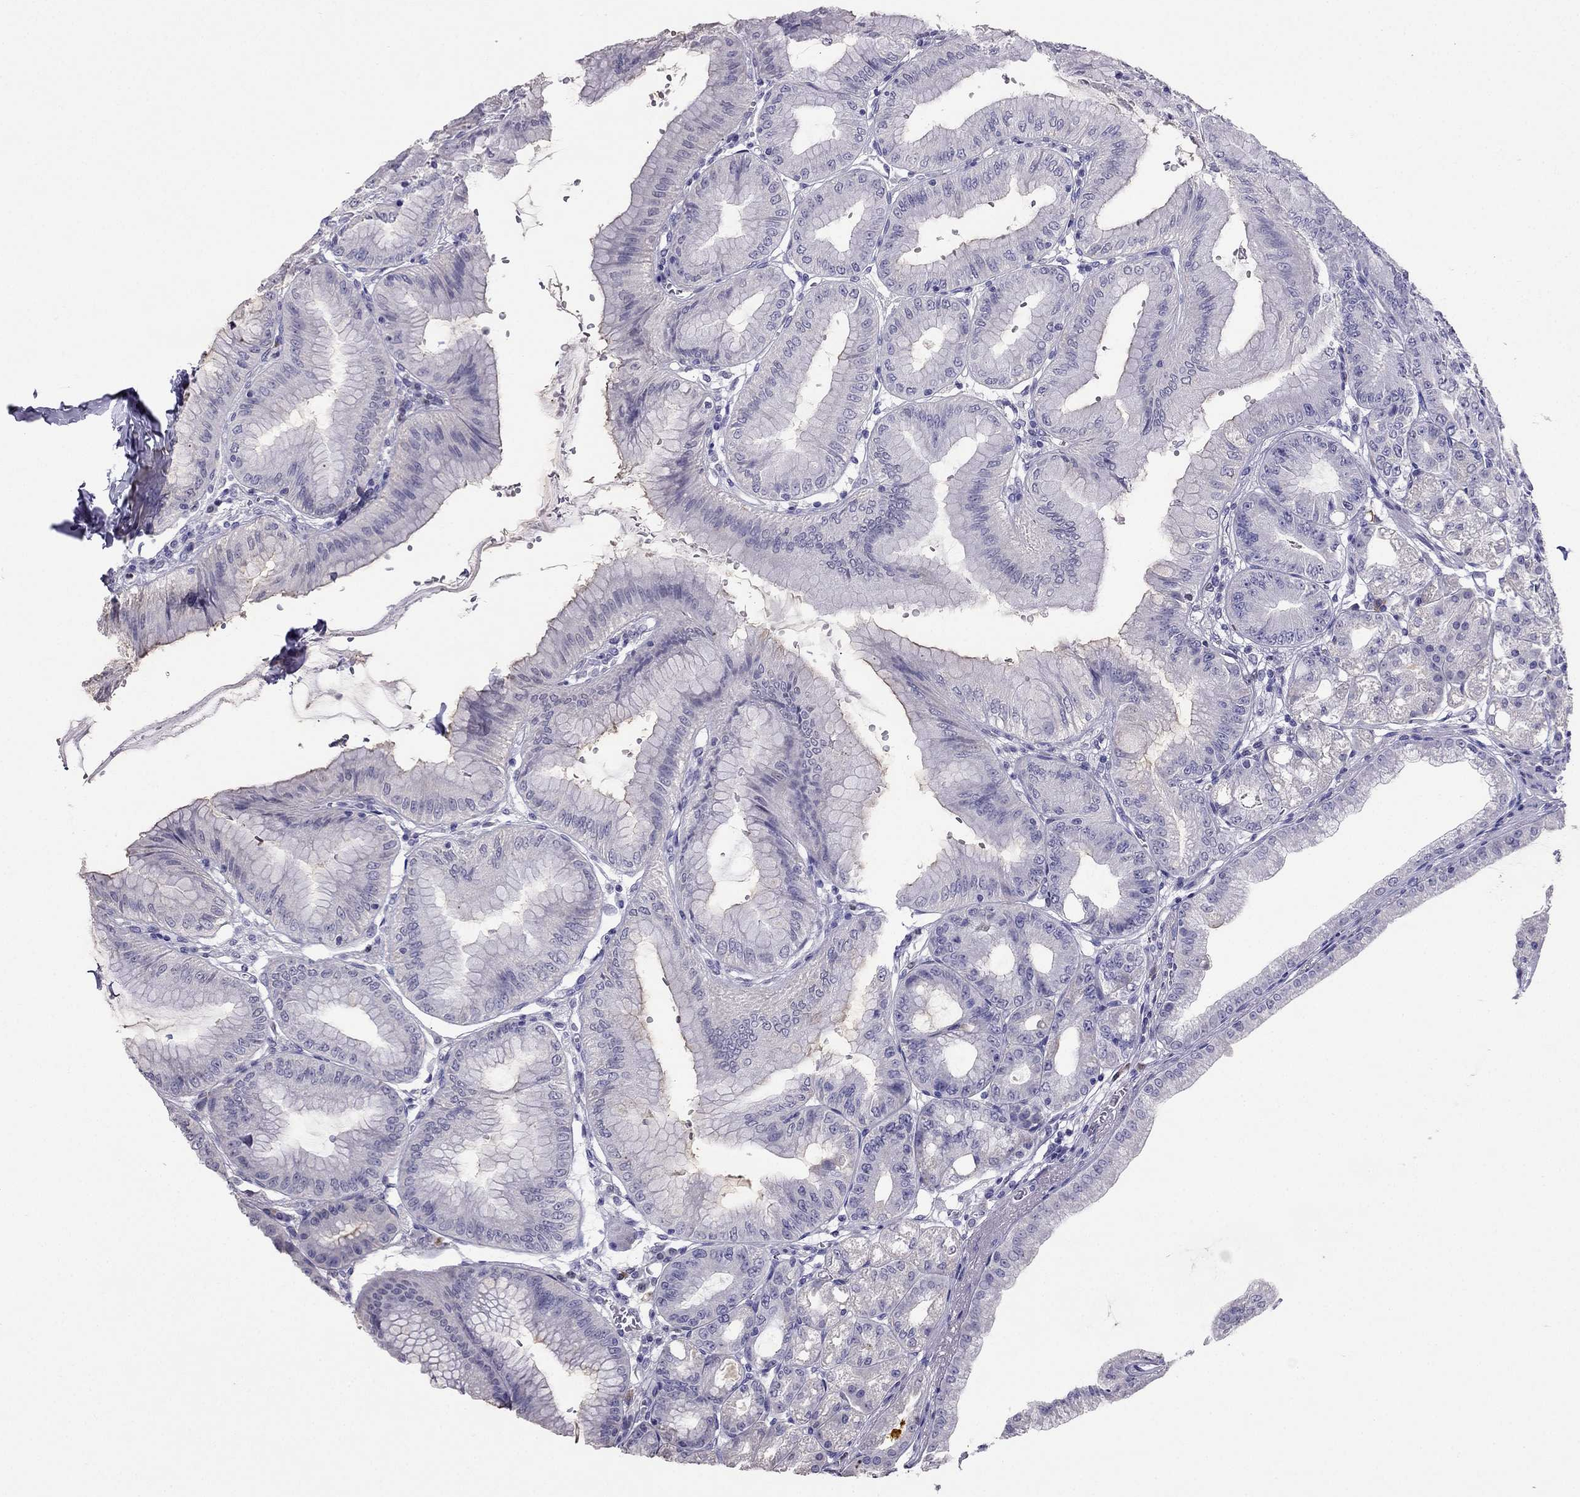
{"staining": {"intensity": "negative", "quantity": "none", "location": "none"}, "tissue": "stomach", "cell_type": "Glandular cells", "image_type": "normal", "snomed": [{"axis": "morphology", "description": "Normal tissue, NOS"}, {"axis": "topography", "description": "Stomach"}], "caption": "This micrograph is of normal stomach stained with immunohistochemistry (IHC) to label a protein in brown with the nuclei are counter-stained blue. There is no positivity in glandular cells.", "gene": "ARID3A", "patient": {"sex": "male", "age": 71}}